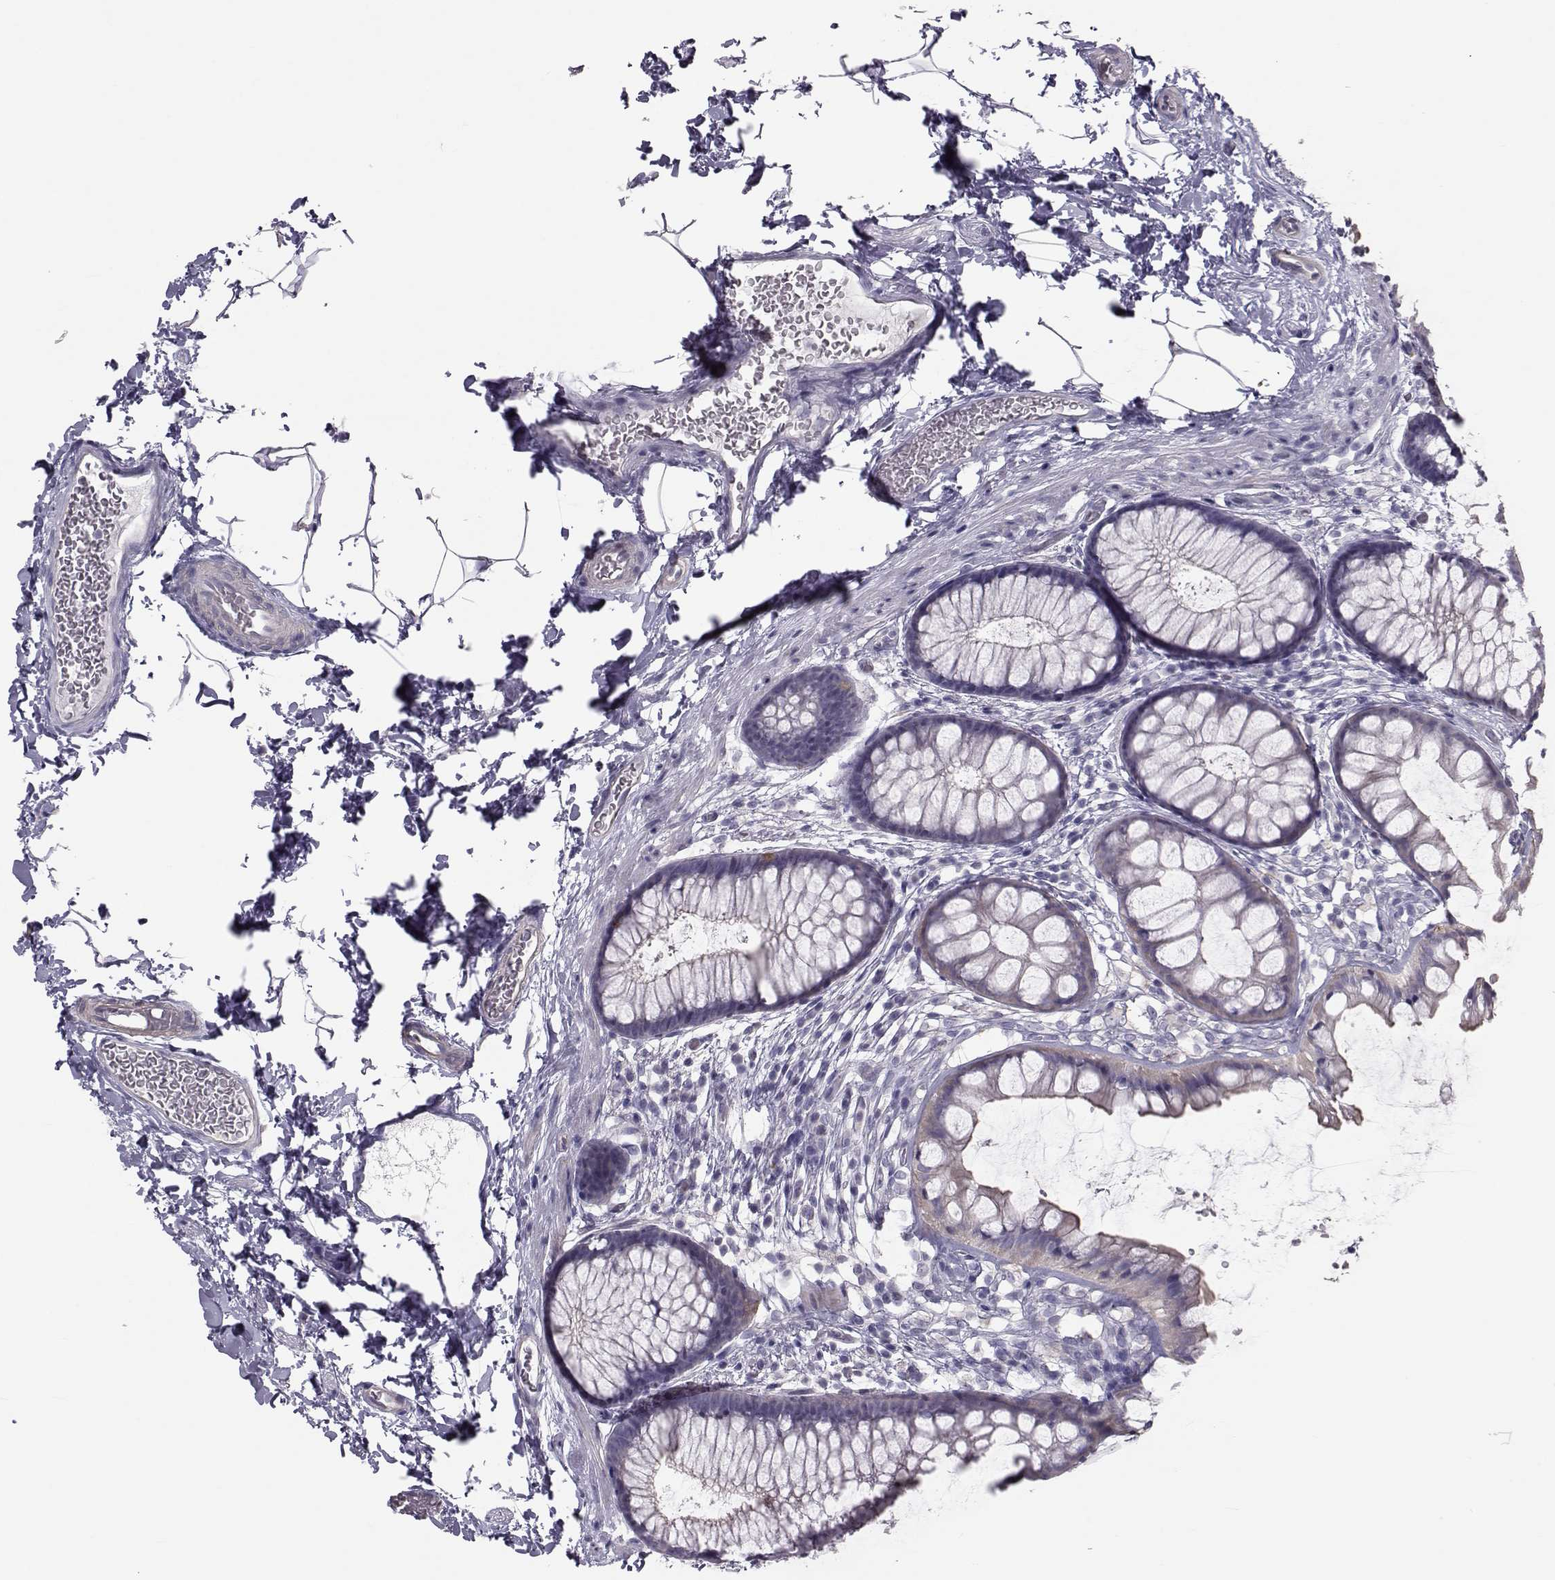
{"staining": {"intensity": "moderate", "quantity": "<25%", "location": "cytoplasmic/membranous"}, "tissue": "rectum", "cell_type": "Glandular cells", "image_type": "normal", "snomed": [{"axis": "morphology", "description": "Normal tissue, NOS"}, {"axis": "topography", "description": "Rectum"}], "caption": "Protein staining of normal rectum exhibits moderate cytoplasmic/membranous positivity in approximately <25% of glandular cells. (DAB IHC with brightfield microscopy, high magnification).", "gene": "GARIN3", "patient": {"sex": "female", "age": 62}}